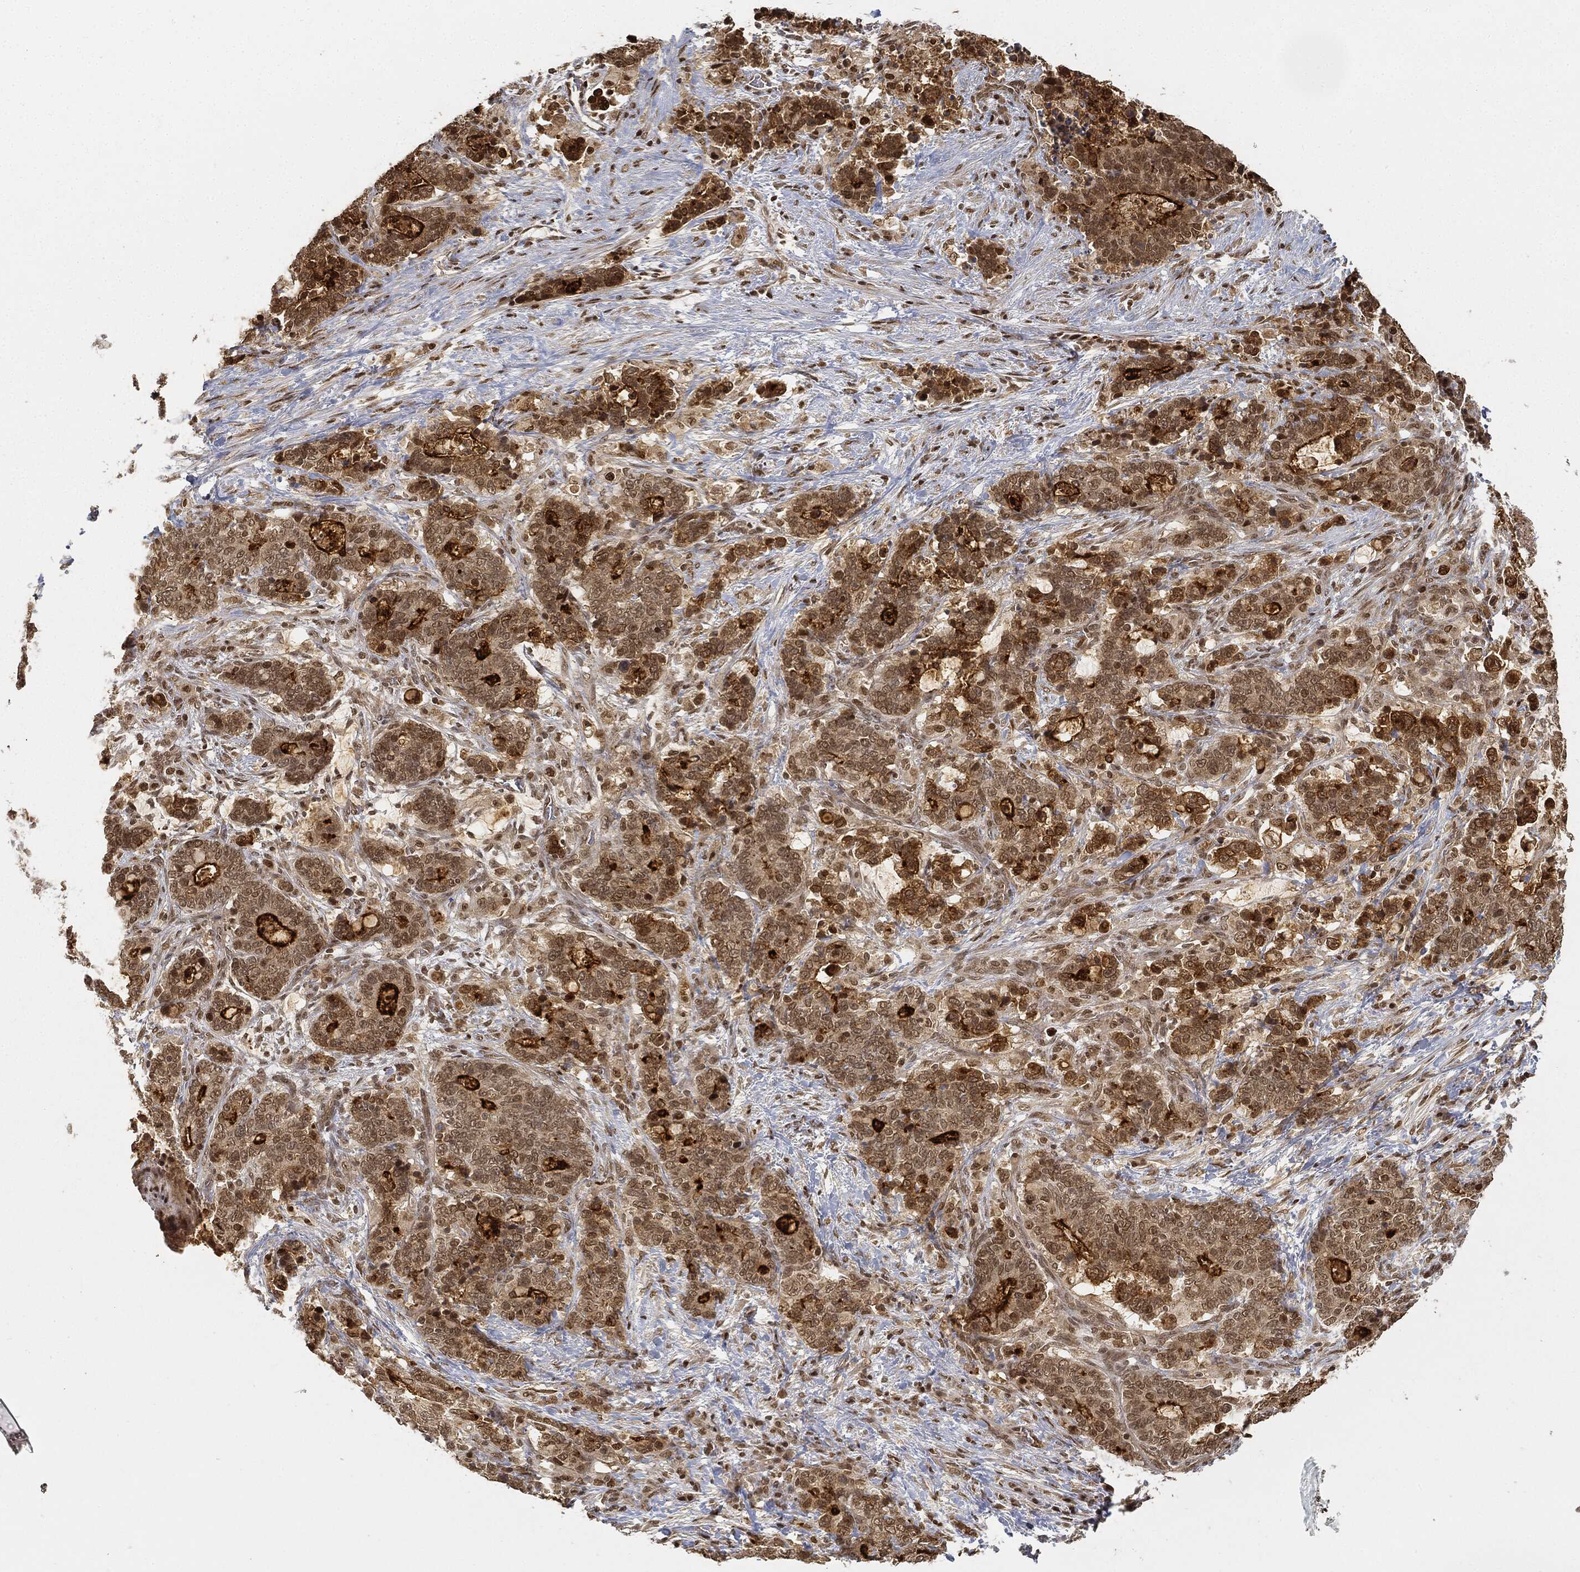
{"staining": {"intensity": "moderate", "quantity": "25%-75%", "location": "cytoplasmic/membranous,nuclear"}, "tissue": "stomach cancer", "cell_type": "Tumor cells", "image_type": "cancer", "snomed": [{"axis": "morphology", "description": "Normal tissue, NOS"}, {"axis": "morphology", "description": "Adenocarcinoma, NOS"}, {"axis": "topography", "description": "Stomach"}], "caption": "DAB immunohistochemical staining of human stomach cancer demonstrates moderate cytoplasmic/membranous and nuclear protein staining in about 25%-75% of tumor cells. The protein of interest is shown in brown color, while the nuclei are stained blue.", "gene": "CIB1", "patient": {"sex": "female", "age": 64}}